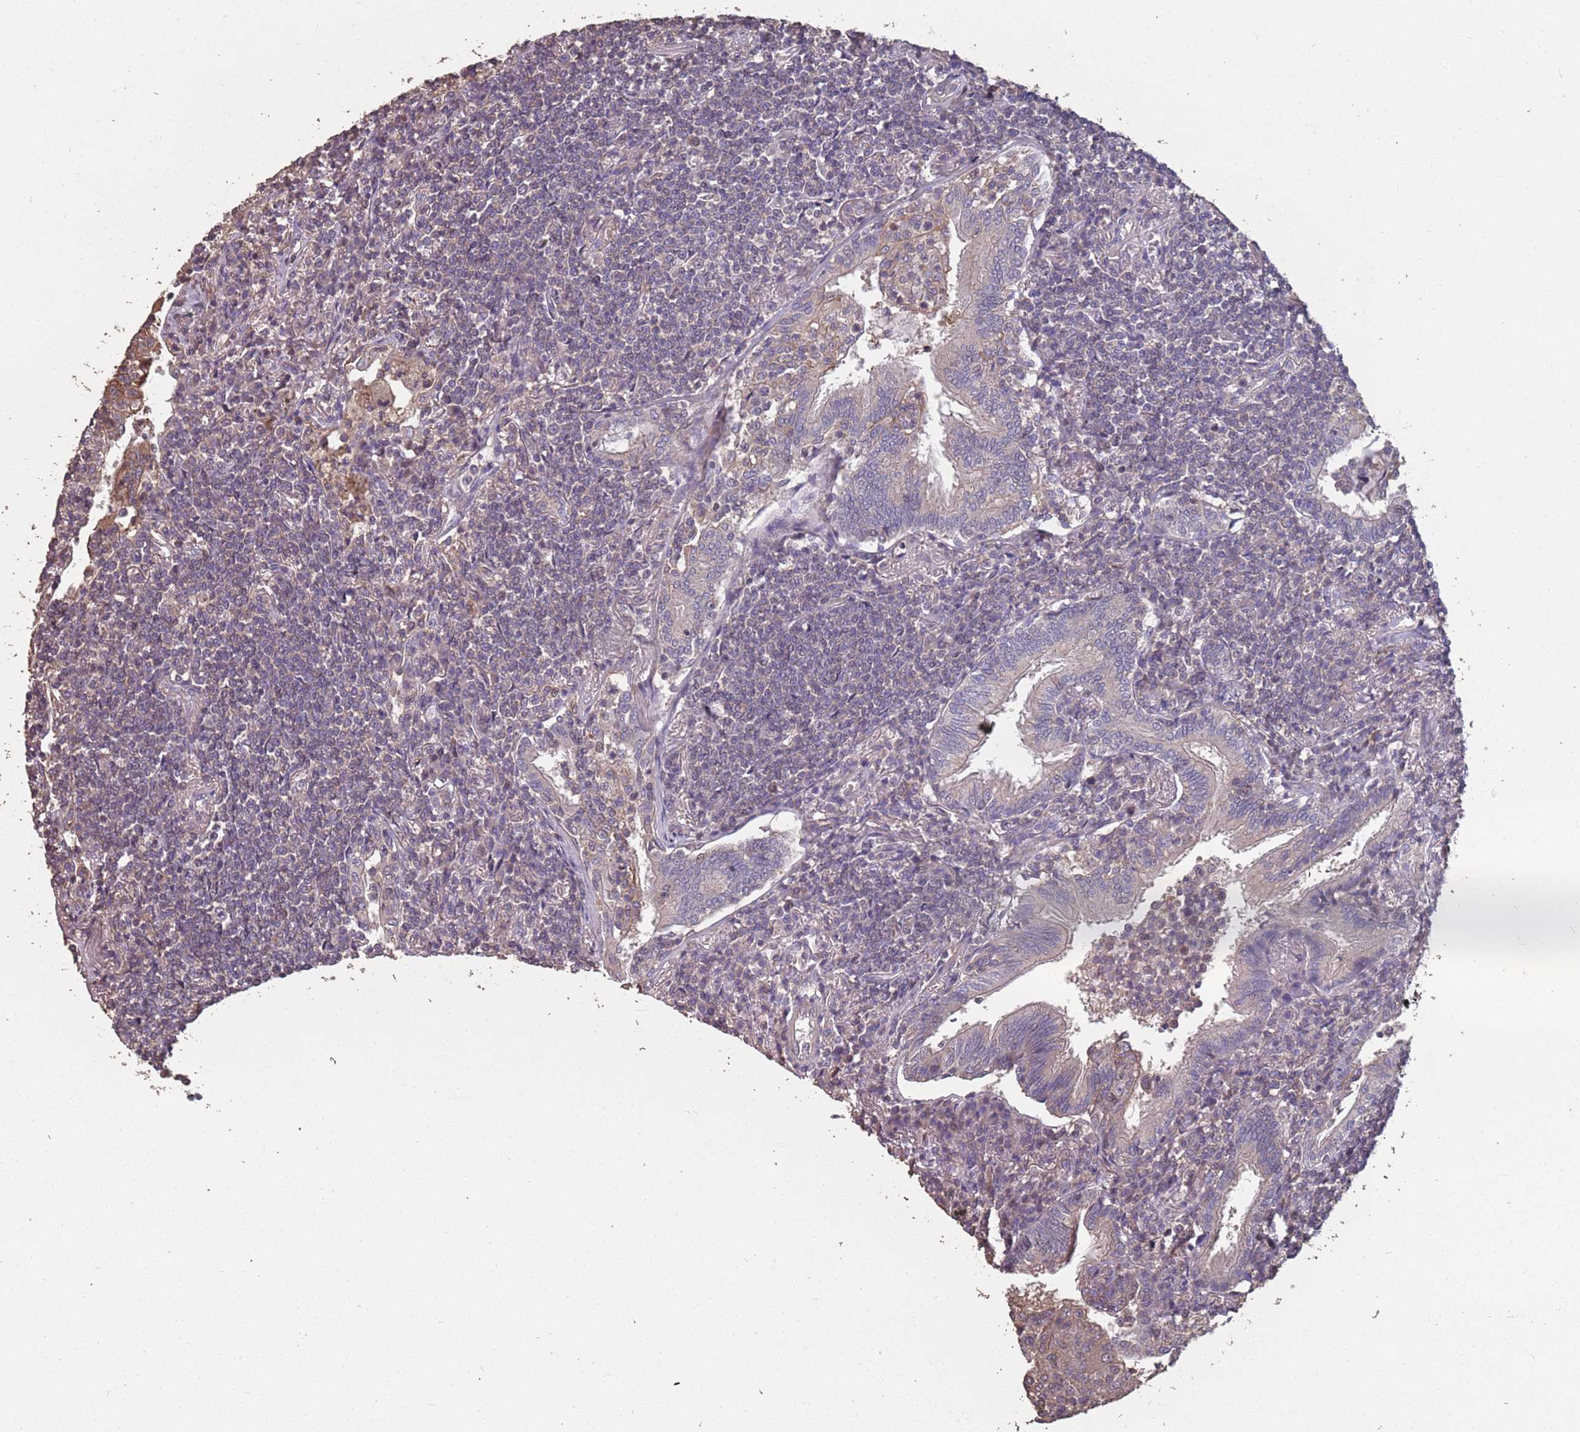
{"staining": {"intensity": "weak", "quantity": "<25%", "location": "cytoplasmic/membranous"}, "tissue": "lymphoma", "cell_type": "Tumor cells", "image_type": "cancer", "snomed": [{"axis": "morphology", "description": "Malignant lymphoma, non-Hodgkin's type, Low grade"}, {"axis": "topography", "description": "Lung"}], "caption": "This is an immunohistochemistry (IHC) micrograph of lymphoma. There is no positivity in tumor cells.", "gene": "MBD3L1", "patient": {"sex": "female", "age": 71}}